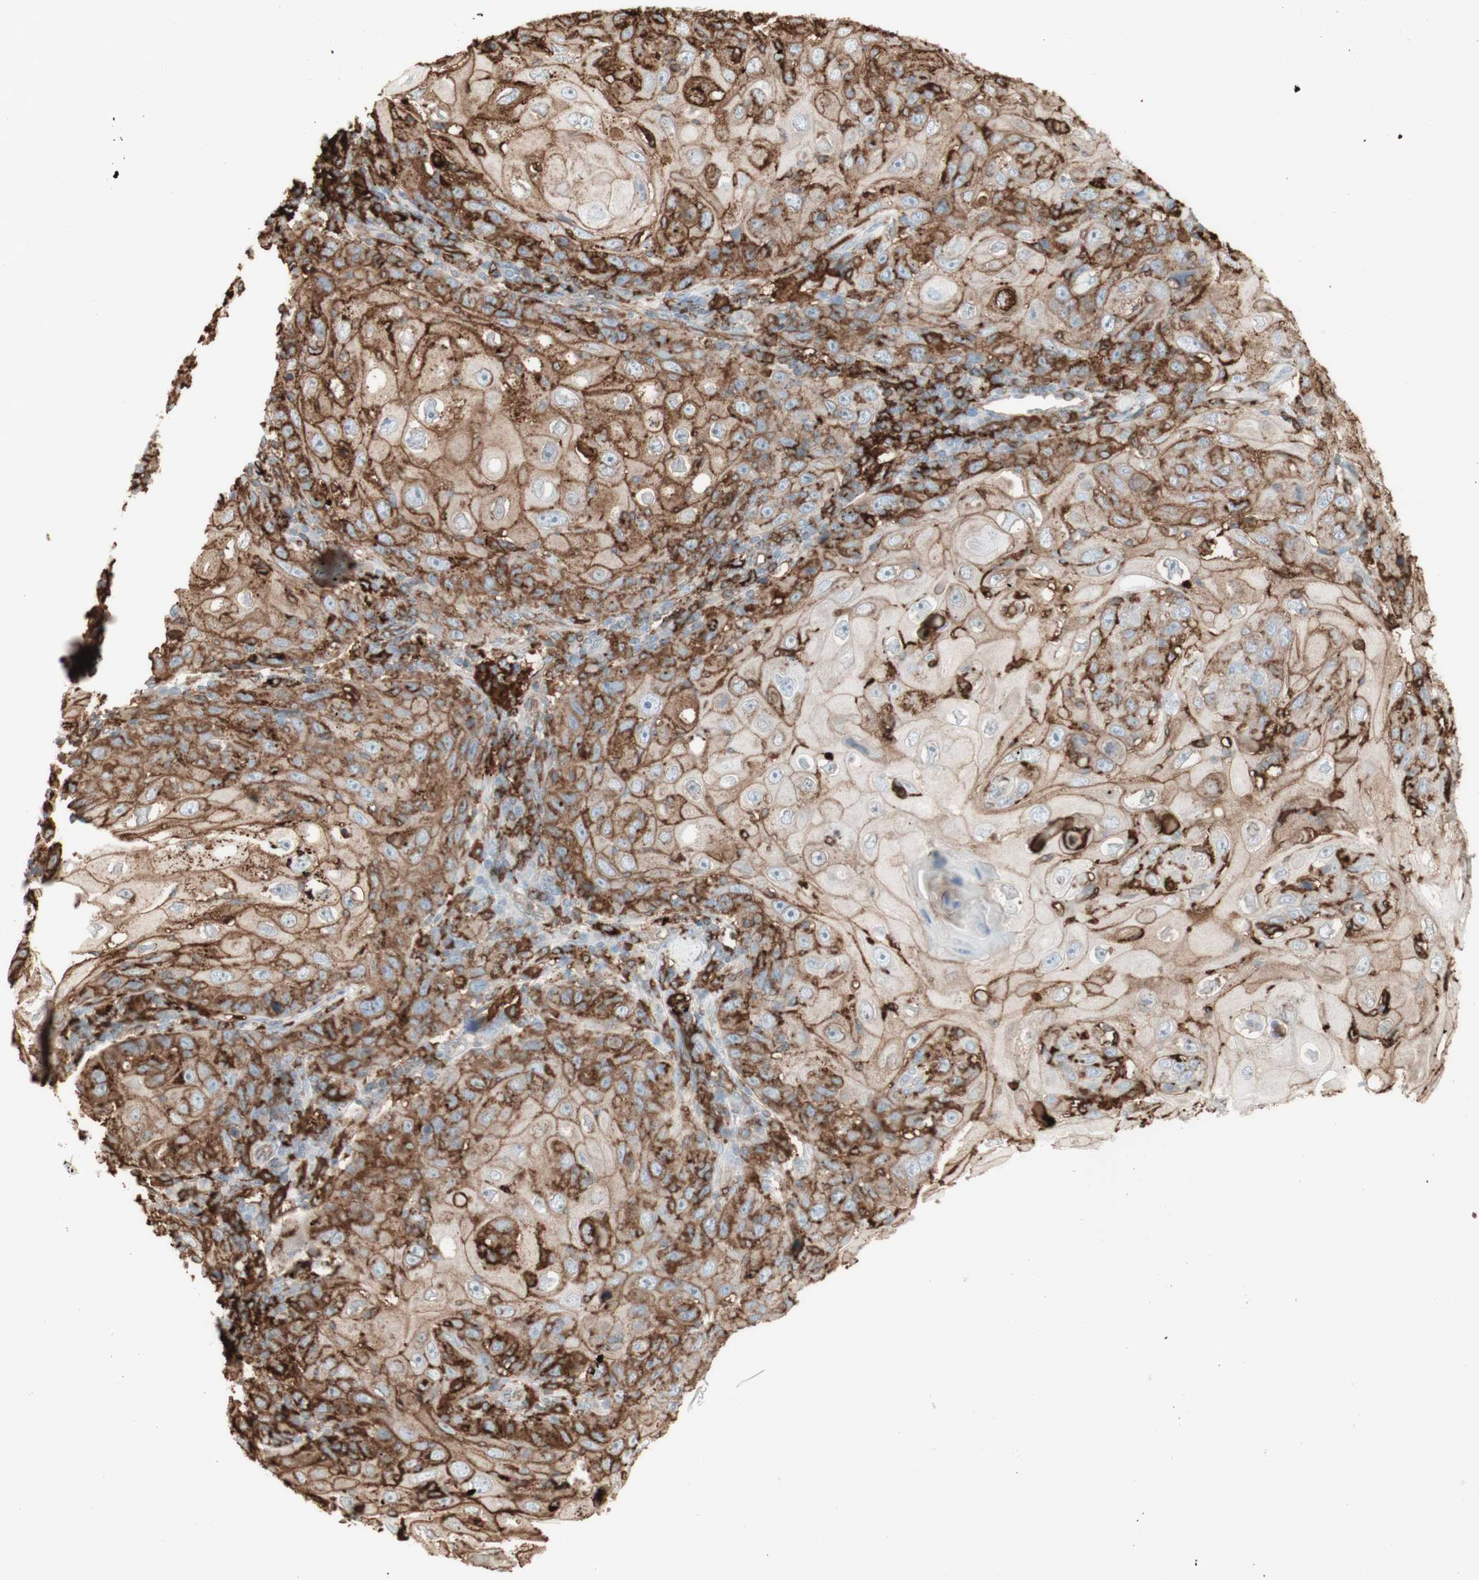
{"staining": {"intensity": "moderate", "quantity": ">75%", "location": "cytoplasmic/membranous"}, "tissue": "skin cancer", "cell_type": "Tumor cells", "image_type": "cancer", "snomed": [{"axis": "morphology", "description": "Squamous cell carcinoma, NOS"}, {"axis": "topography", "description": "Skin"}], "caption": "Moderate cytoplasmic/membranous positivity is appreciated in approximately >75% of tumor cells in skin cancer (squamous cell carcinoma).", "gene": "HLA-DPB1", "patient": {"sex": "female", "age": 88}}